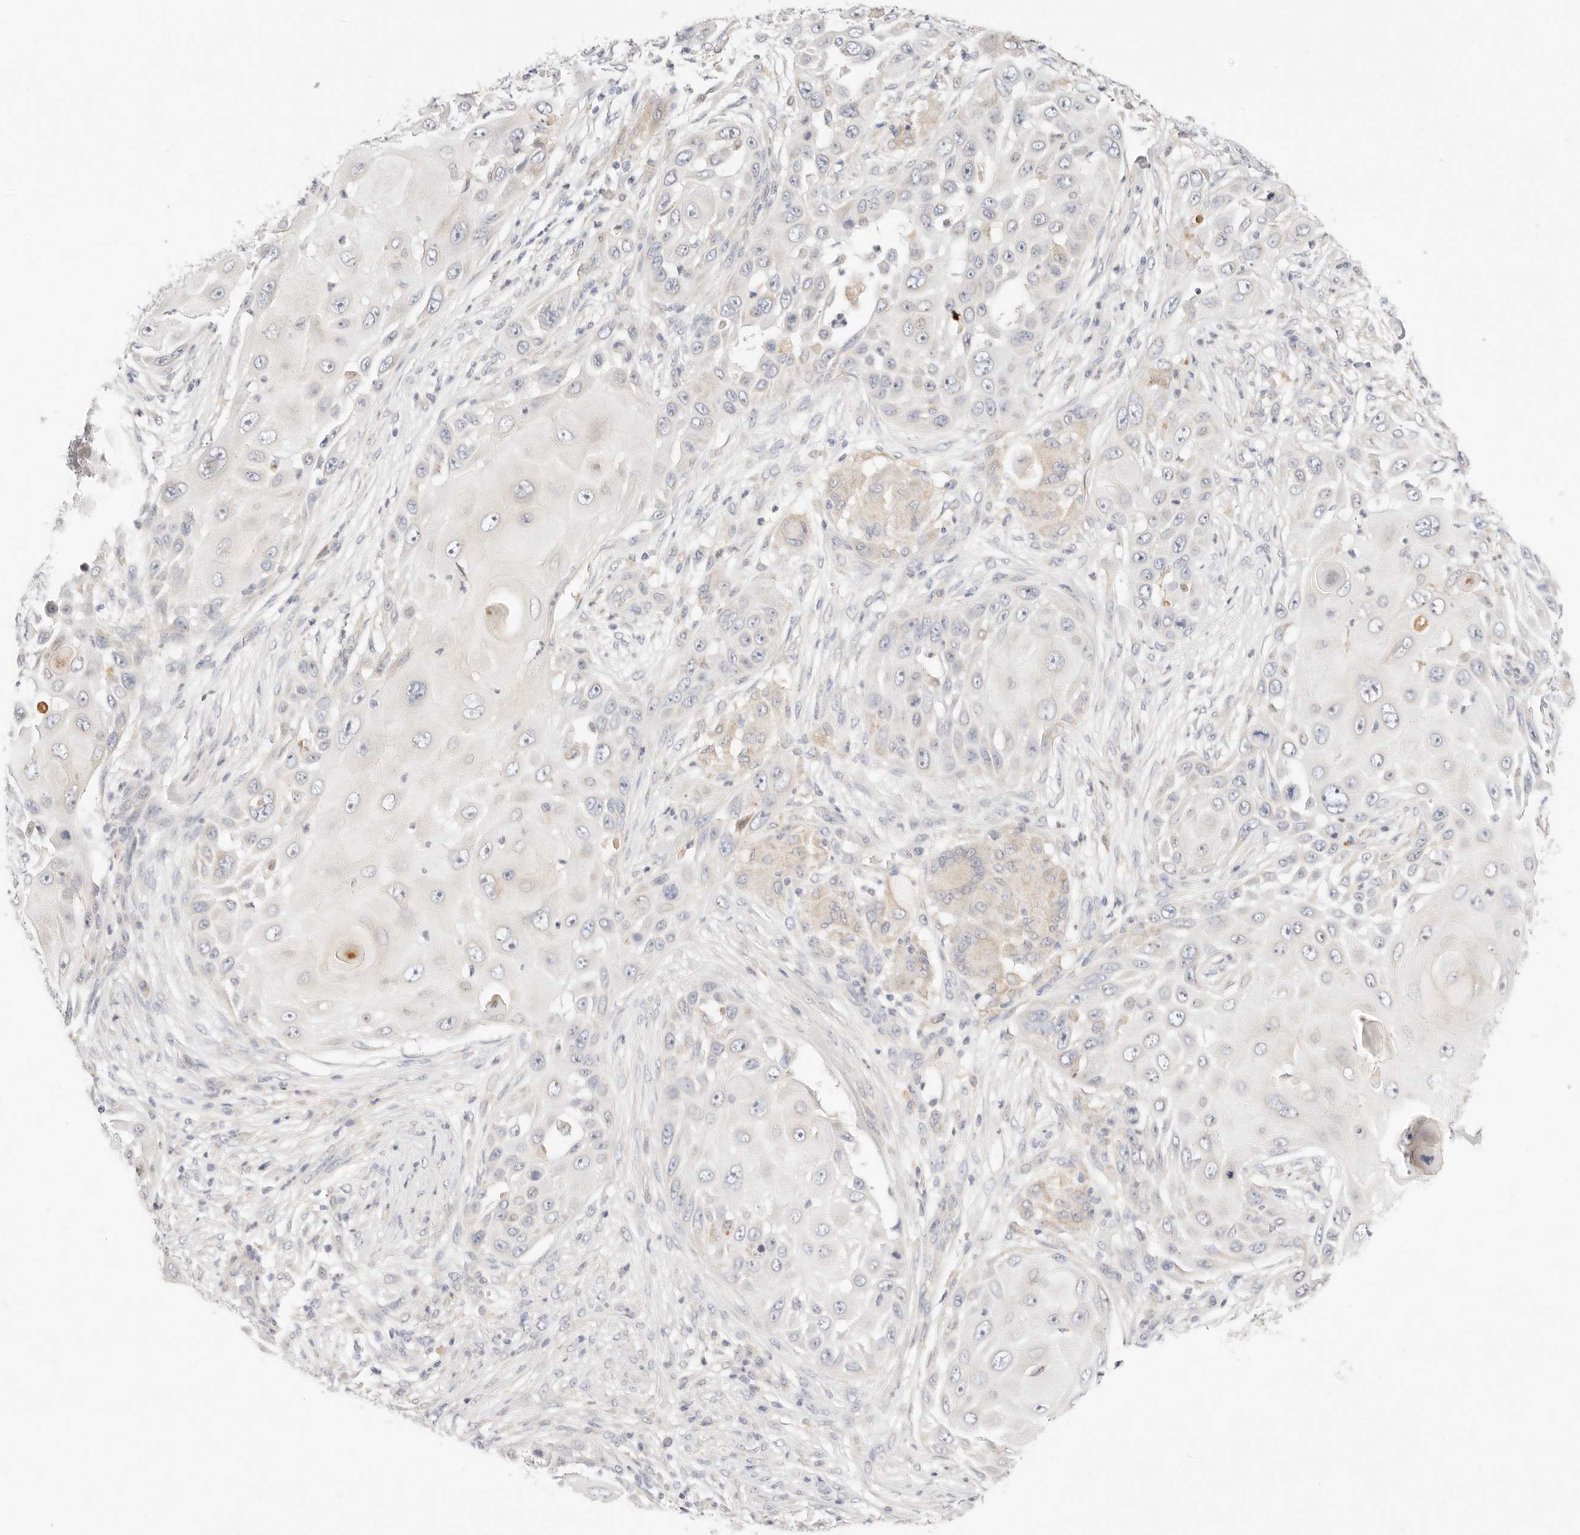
{"staining": {"intensity": "weak", "quantity": "<25%", "location": "cytoplasmic/membranous"}, "tissue": "skin cancer", "cell_type": "Tumor cells", "image_type": "cancer", "snomed": [{"axis": "morphology", "description": "Squamous cell carcinoma, NOS"}, {"axis": "topography", "description": "Skin"}], "caption": "This is an IHC image of skin cancer (squamous cell carcinoma). There is no expression in tumor cells.", "gene": "ACOX1", "patient": {"sex": "female", "age": 44}}